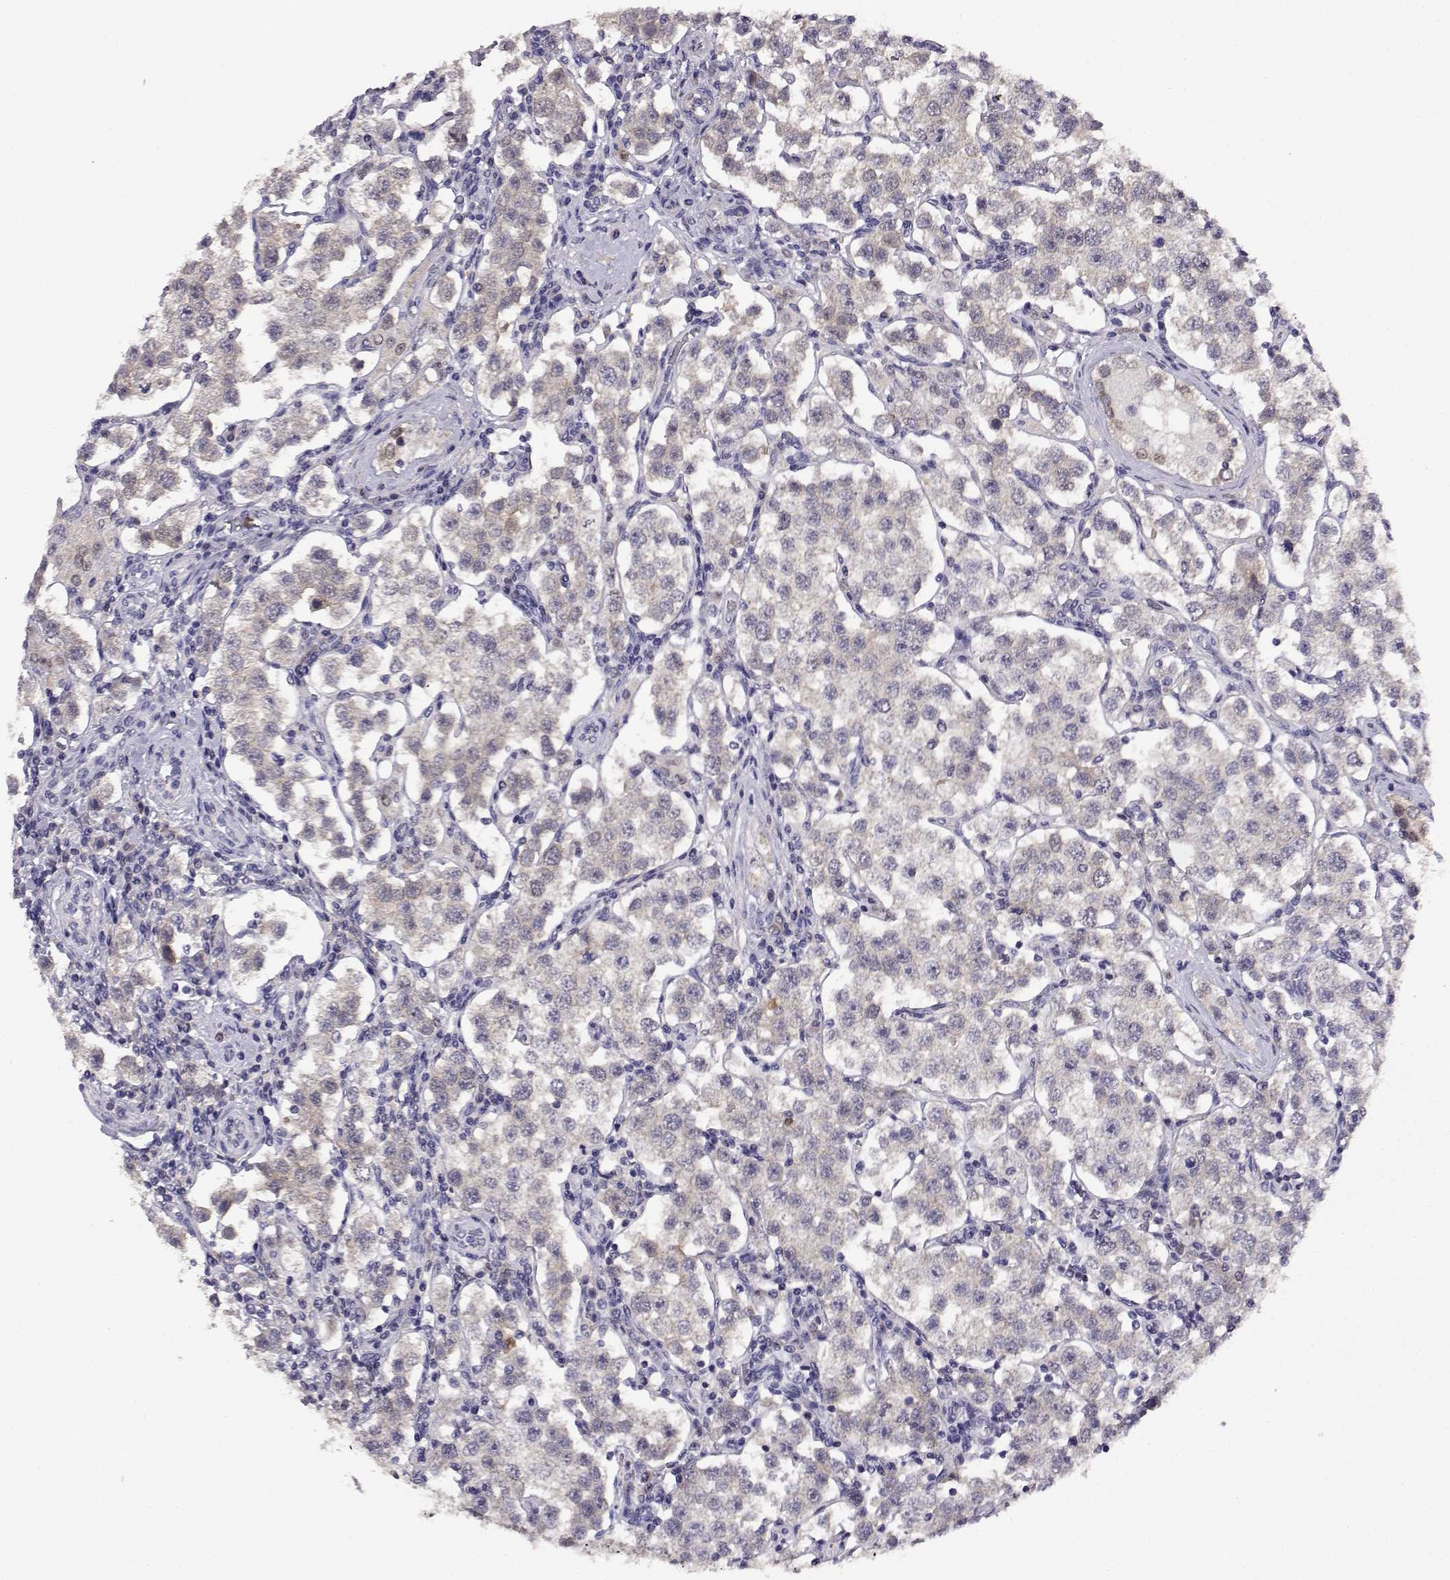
{"staining": {"intensity": "negative", "quantity": "none", "location": "none"}, "tissue": "testis cancer", "cell_type": "Tumor cells", "image_type": "cancer", "snomed": [{"axis": "morphology", "description": "Seminoma, NOS"}, {"axis": "topography", "description": "Testis"}], "caption": "This is an immunohistochemistry image of seminoma (testis). There is no staining in tumor cells.", "gene": "AKR1B1", "patient": {"sex": "male", "age": 37}}